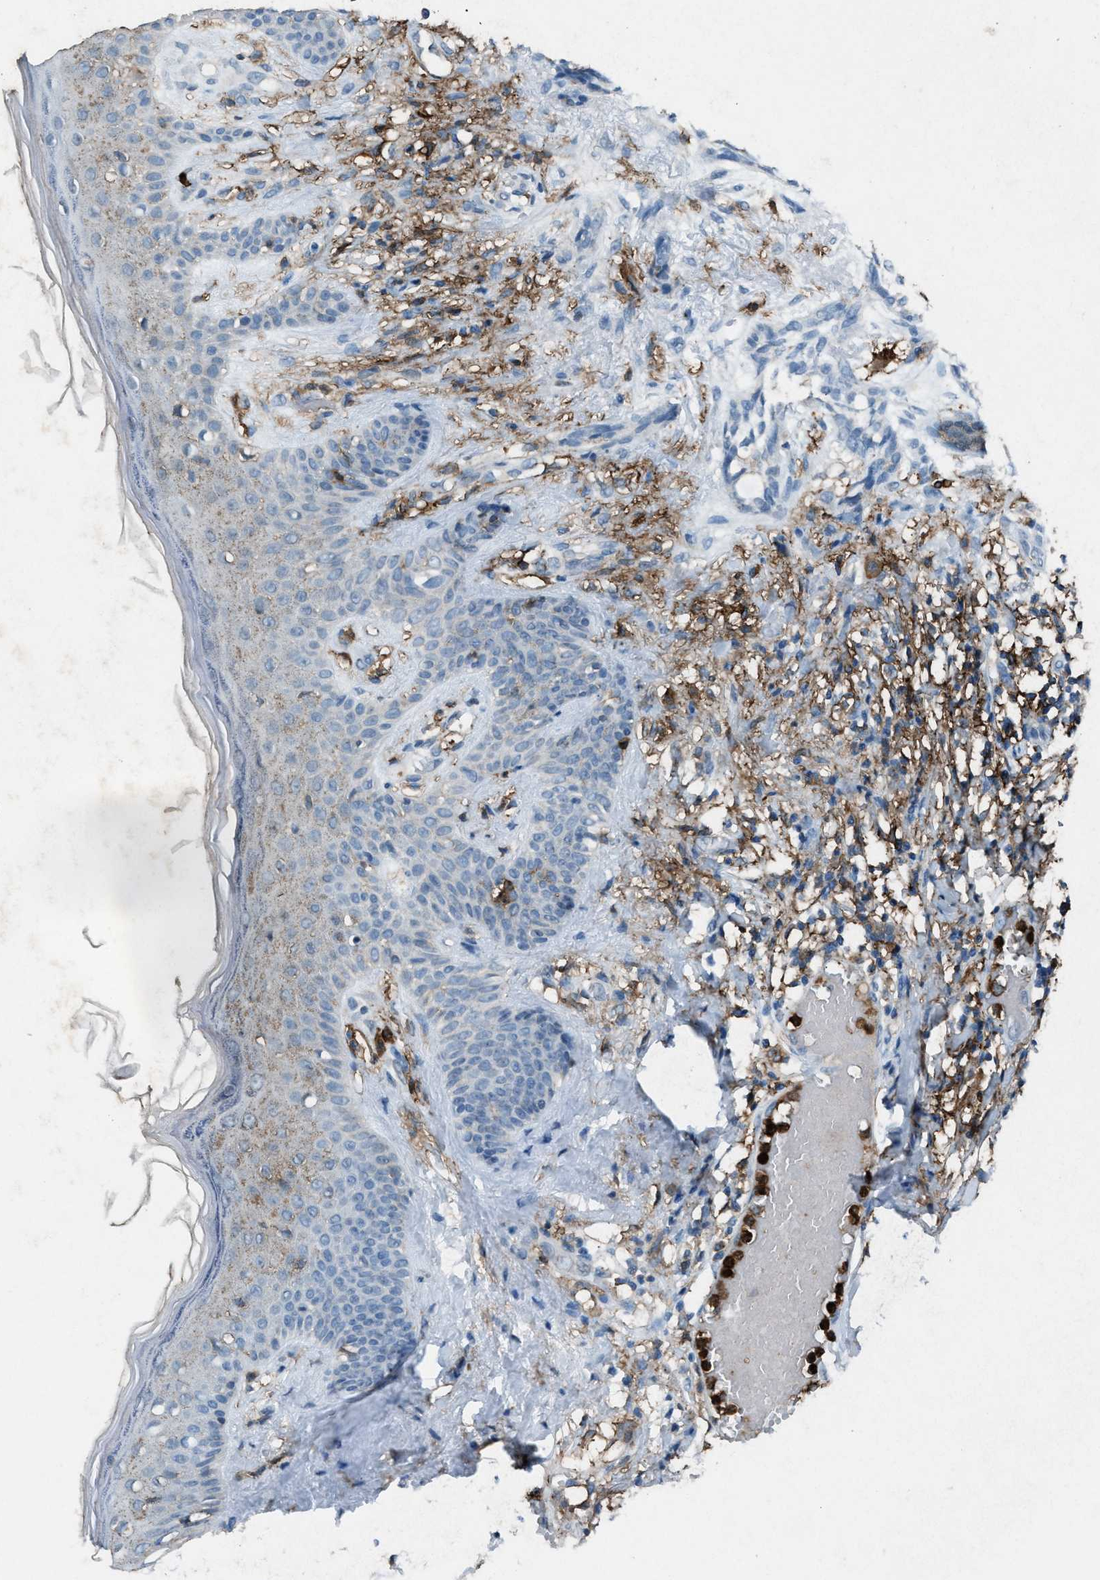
{"staining": {"intensity": "weak", "quantity": "<25%", "location": "cytoplasmic/membranous"}, "tissue": "skin cancer", "cell_type": "Tumor cells", "image_type": "cancer", "snomed": [{"axis": "morphology", "description": "Basal cell carcinoma"}, {"axis": "topography", "description": "Skin"}], "caption": "IHC histopathology image of skin cancer (basal cell carcinoma) stained for a protein (brown), which displays no expression in tumor cells.", "gene": "FCER1G", "patient": {"sex": "female", "age": 88}}